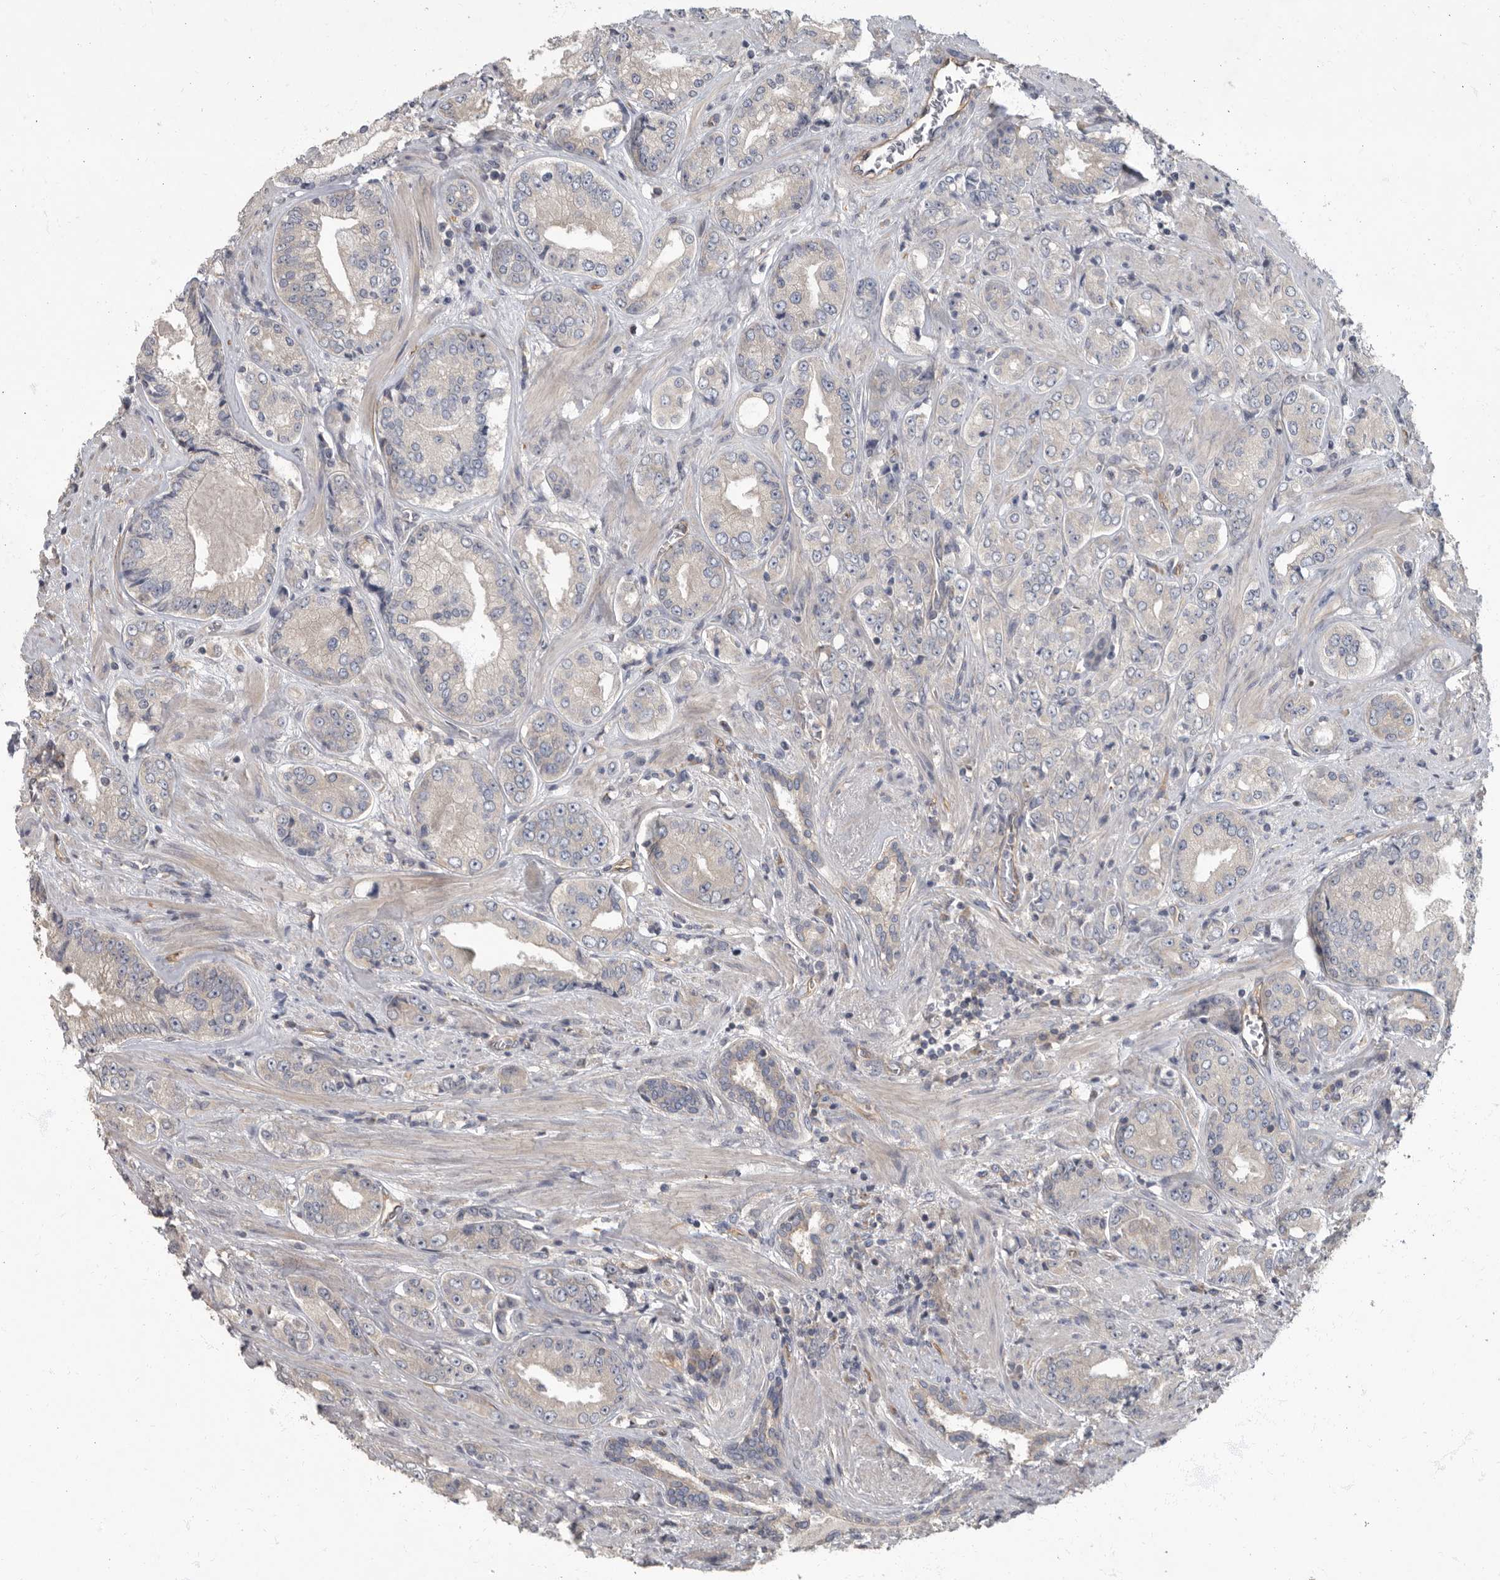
{"staining": {"intensity": "negative", "quantity": "none", "location": "none"}, "tissue": "prostate cancer", "cell_type": "Tumor cells", "image_type": "cancer", "snomed": [{"axis": "morphology", "description": "Adenocarcinoma, High grade"}, {"axis": "topography", "description": "Prostate"}], "caption": "An IHC micrograph of prostate cancer is shown. There is no staining in tumor cells of prostate cancer. (Brightfield microscopy of DAB immunohistochemistry at high magnification).", "gene": "PDK1", "patient": {"sex": "male", "age": 61}}